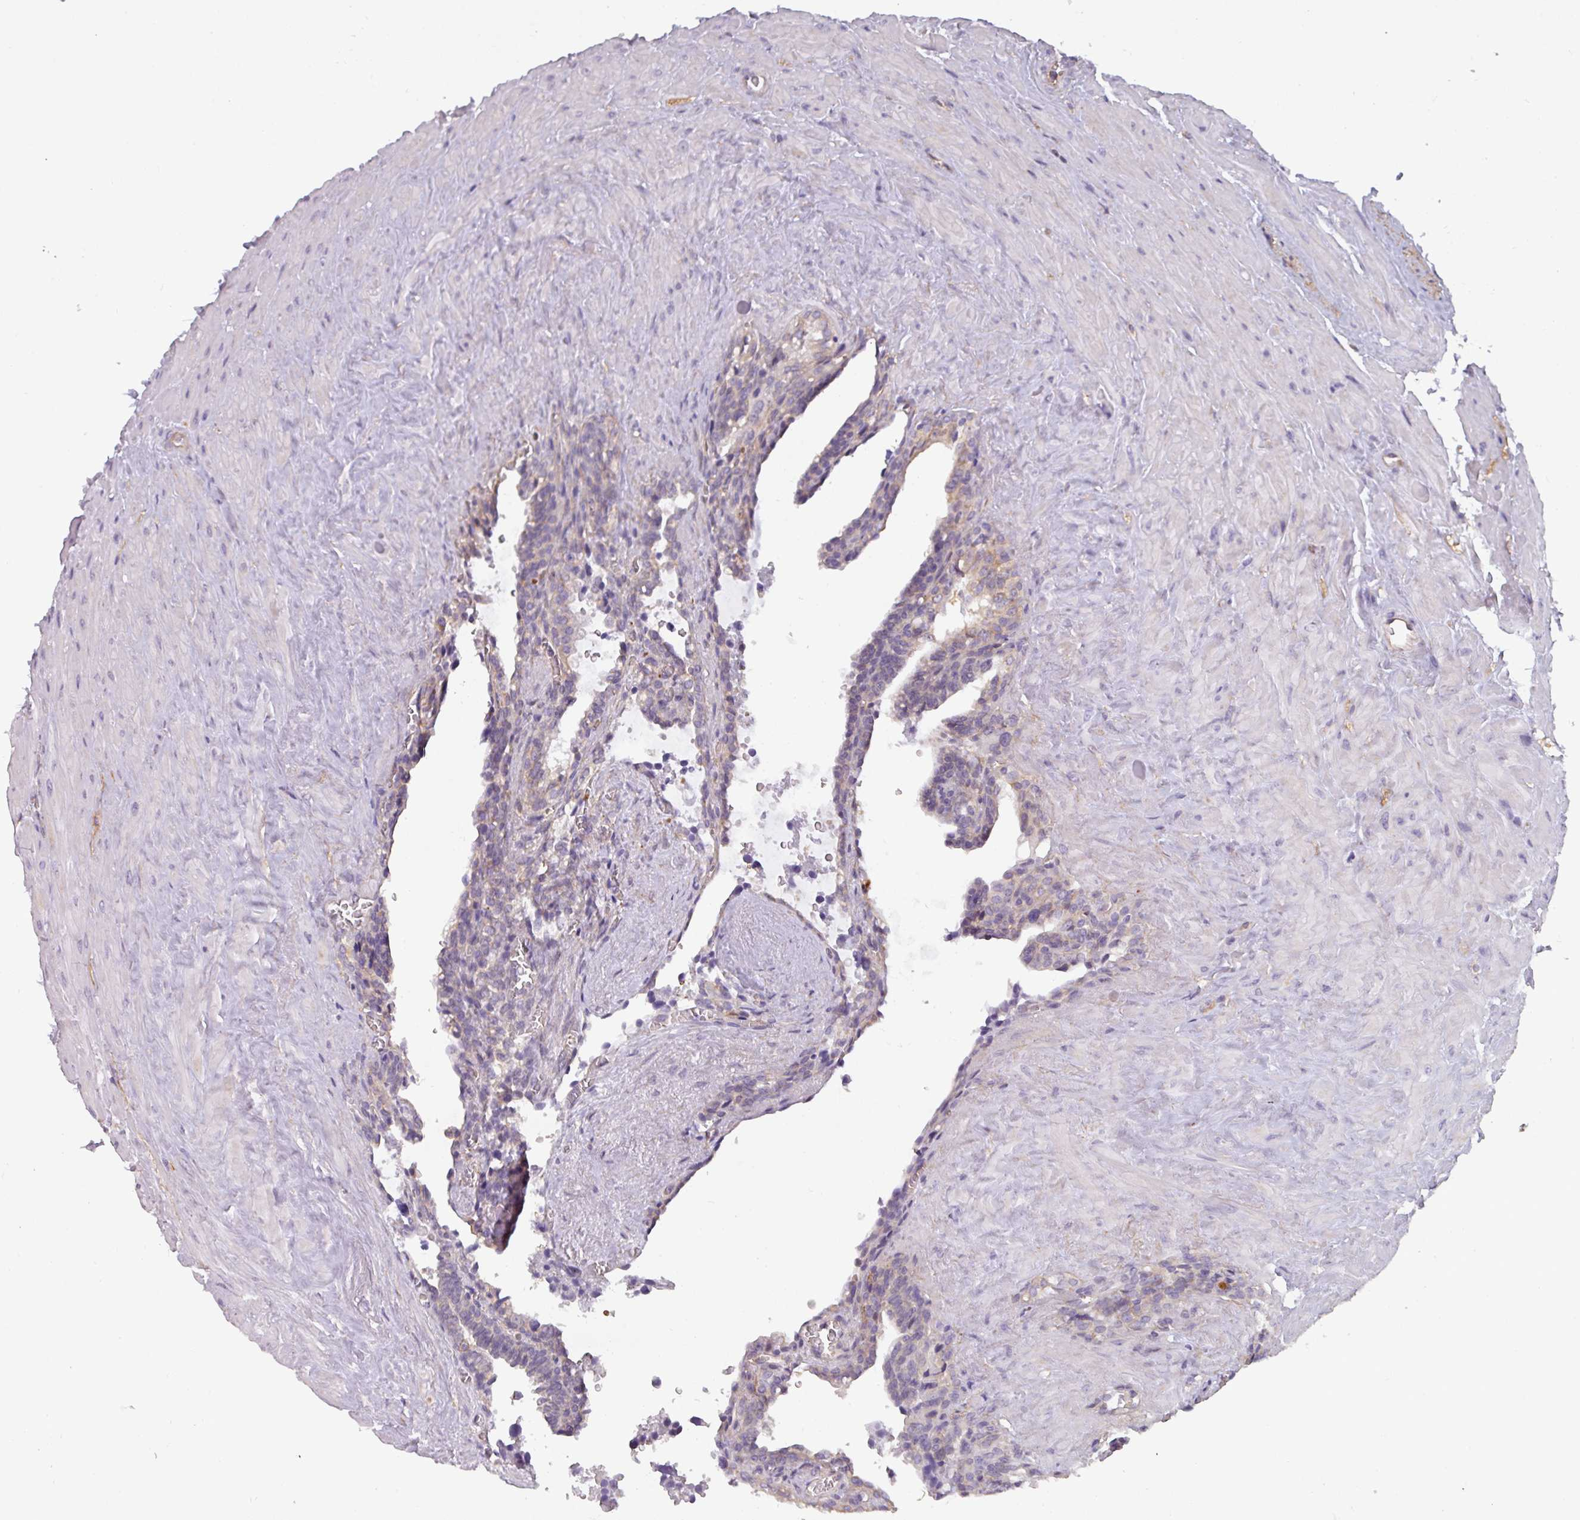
{"staining": {"intensity": "weak", "quantity": "25%-75%", "location": "cytoplasmic/membranous"}, "tissue": "seminal vesicle", "cell_type": "Glandular cells", "image_type": "normal", "snomed": [{"axis": "morphology", "description": "Normal tissue, NOS"}, {"axis": "topography", "description": "Seminal veicle"}], "caption": "This histopathology image reveals immunohistochemistry staining of unremarkable seminal vesicle, with low weak cytoplasmic/membranous staining in approximately 25%-75% of glandular cells.", "gene": "BUD23", "patient": {"sex": "male", "age": 68}}